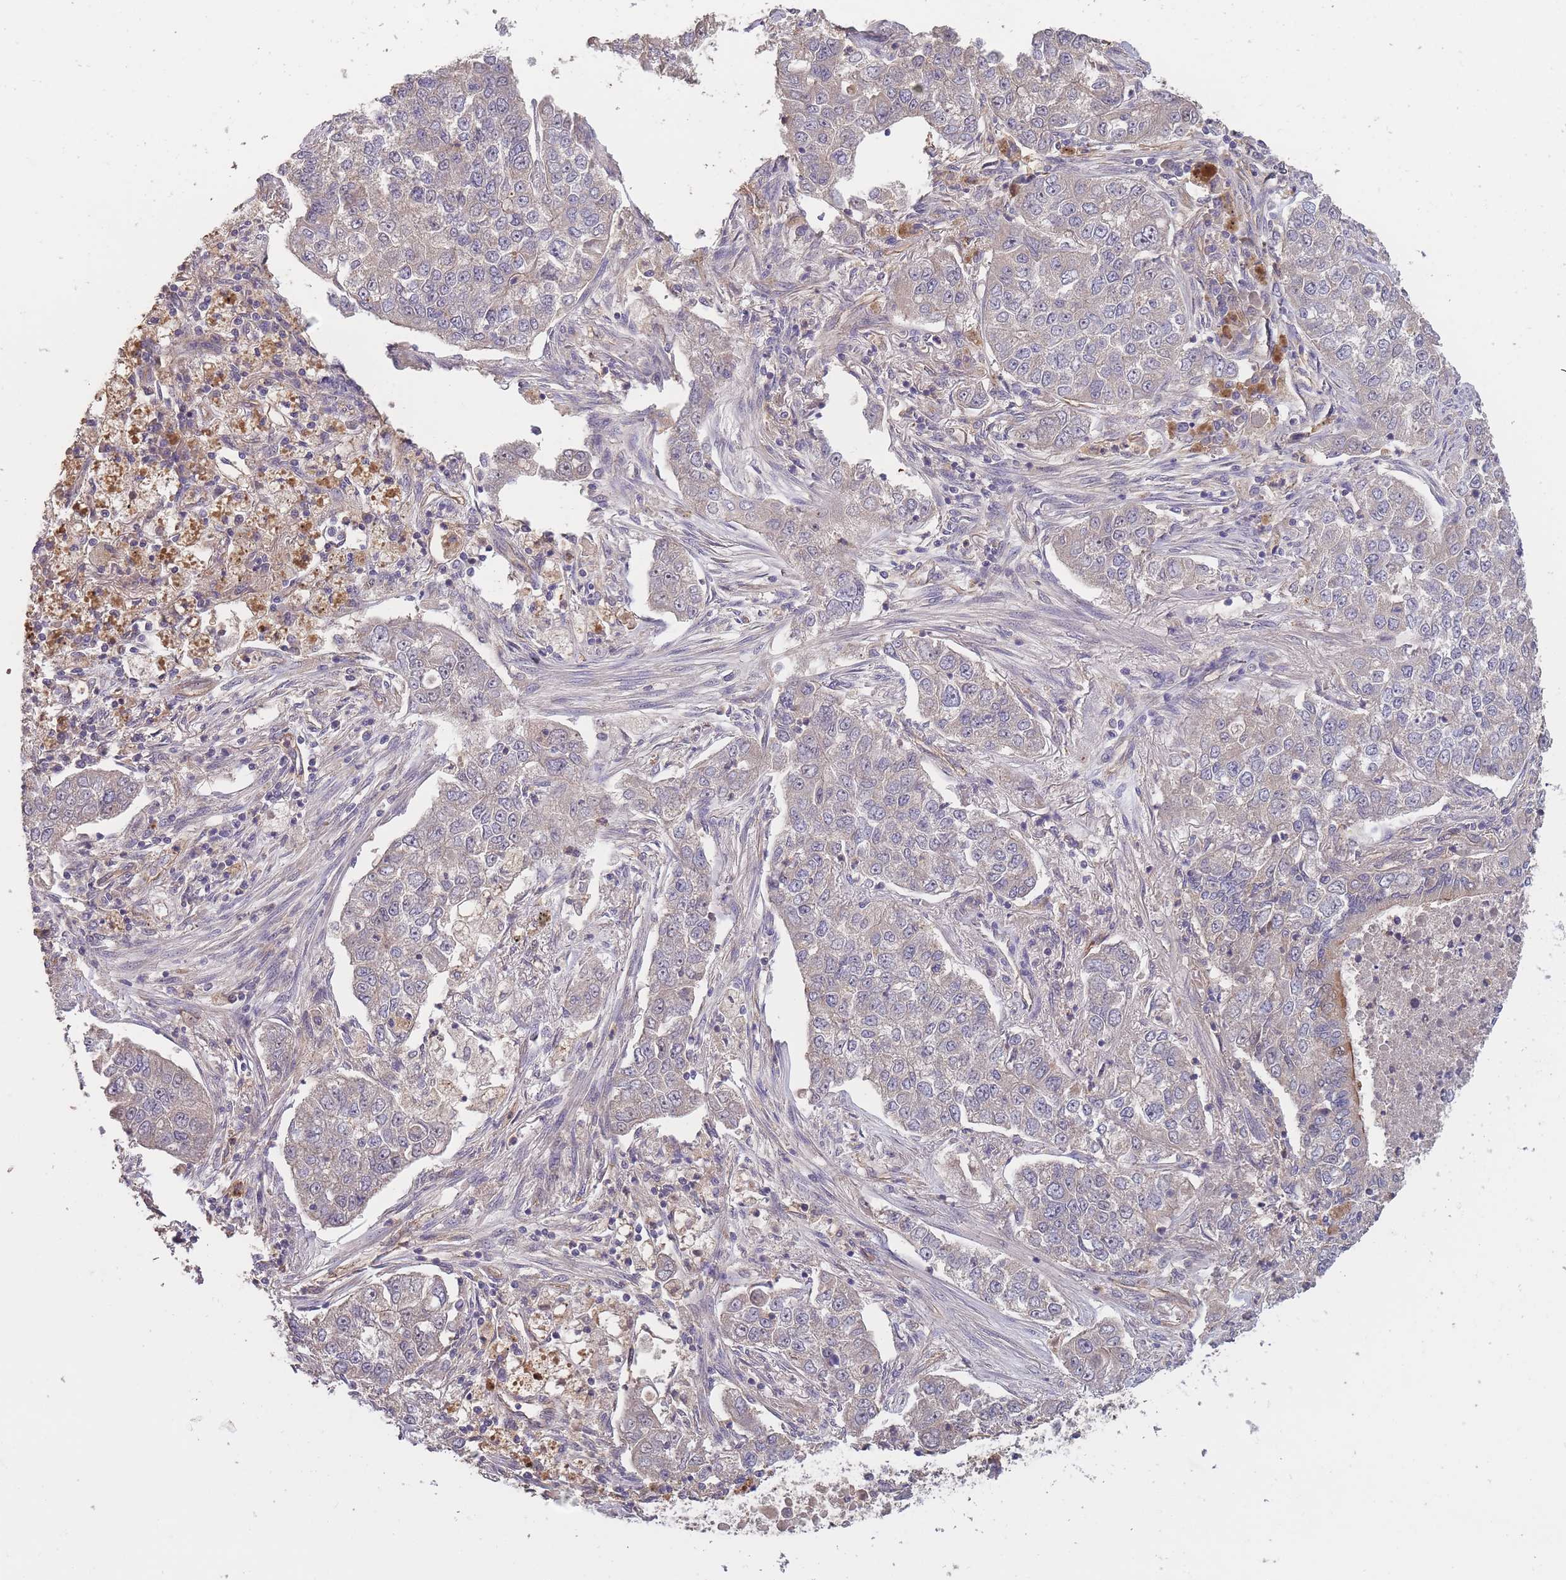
{"staining": {"intensity": "negative", "quantity": "none", "location": "none"}, "tissue": "lung cancer", "cell_type": "Tumor cells", "image_type": "cancer", "snomed": [{"axis": "morphology", "description": "Squamous cell carcinoma, NOS"}, {"axis": "topography", "description": "Lung"}], "caption": "This is an immunohistochemistry micrograph of lung squamous cell carcinoma. There is no positivity in tumor cells.", "gene": "KIAA1755", "patient": {"sex": "male", "age": 74}}